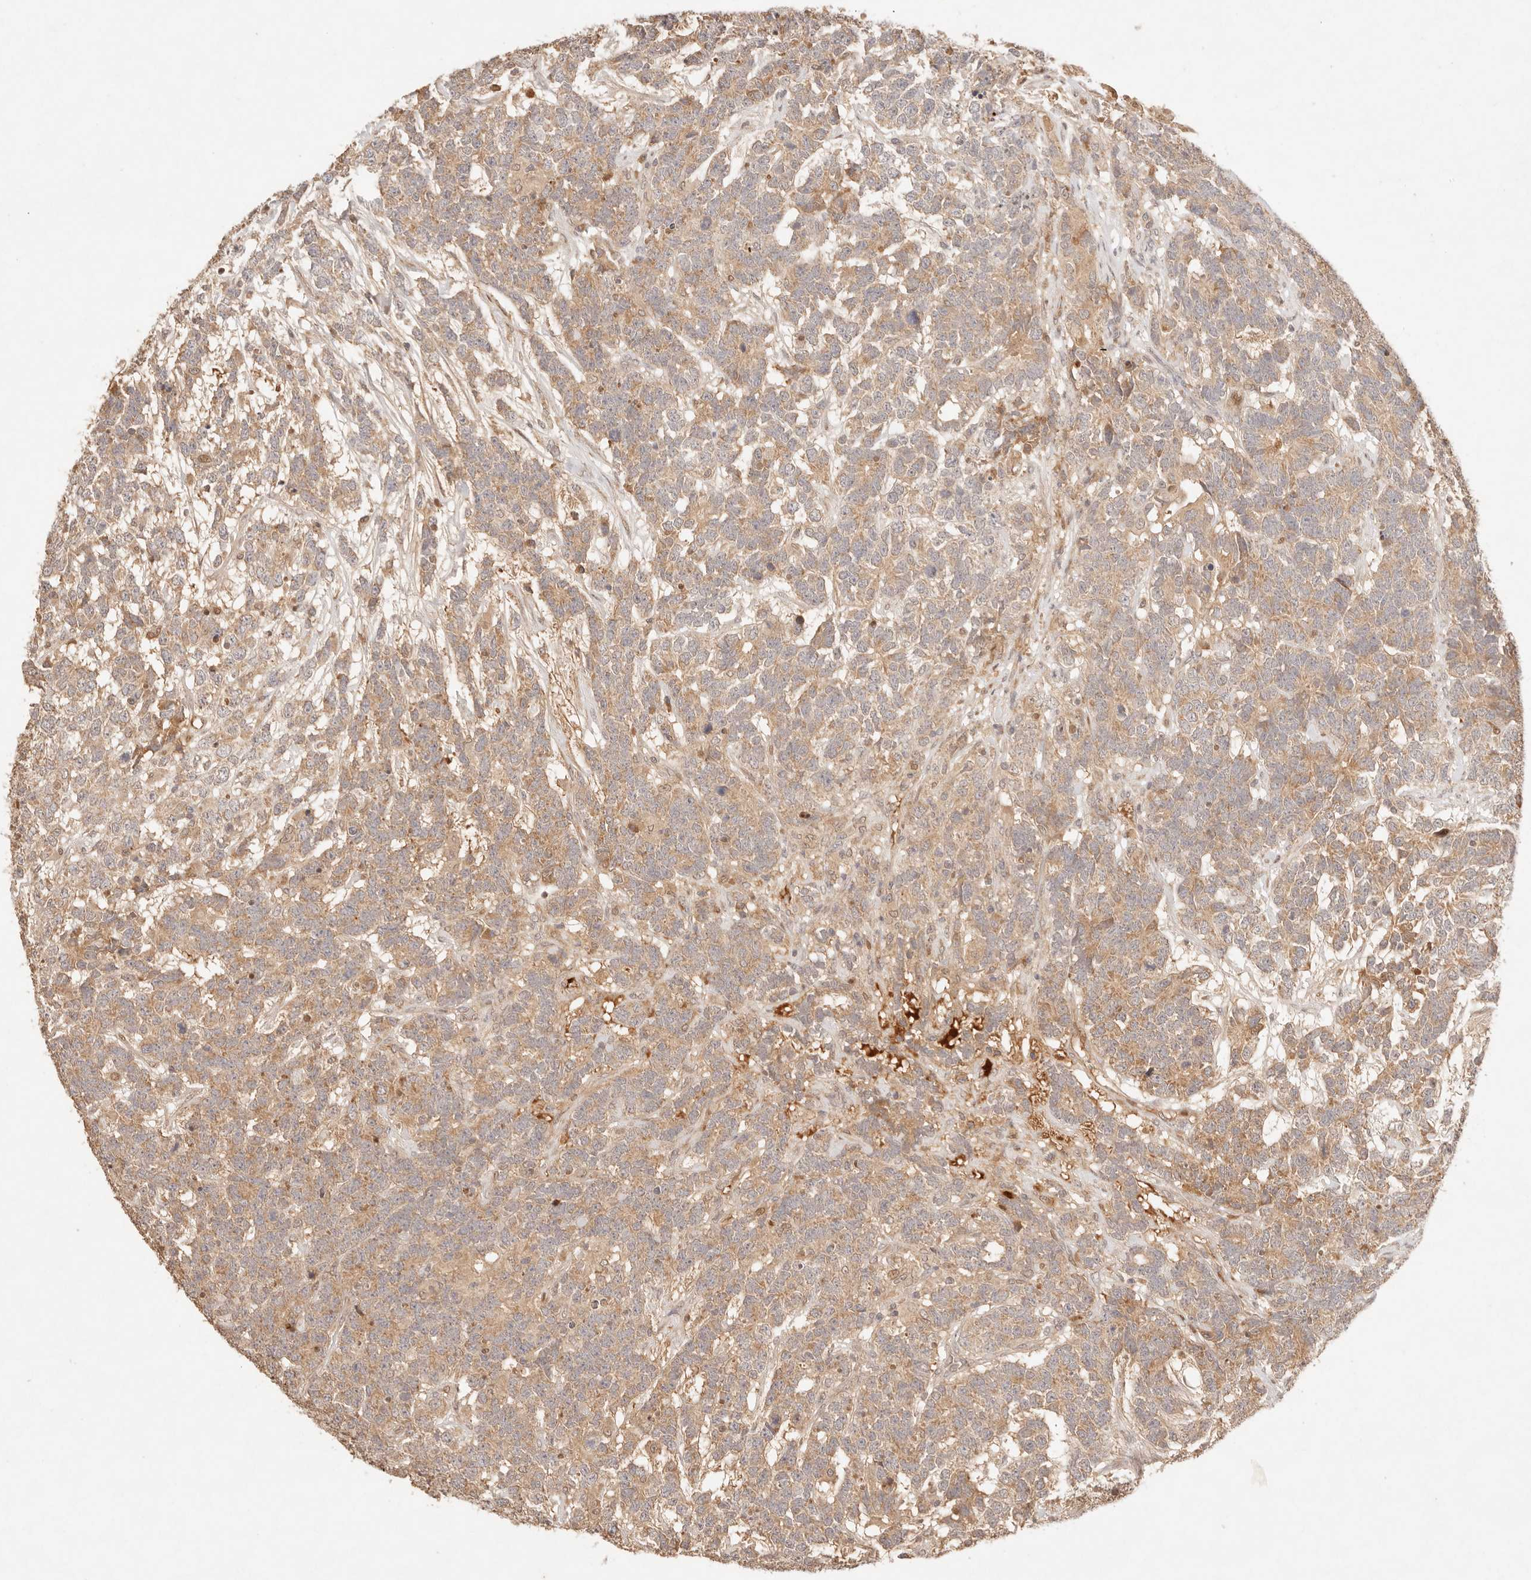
{"staining": {"intensity": "moderate", "quantity": ">75%", "location": "cytoplasmic/membranous"}, "tissue": "testis cancer", "cell_type": "Tumor cells", "image_type": "cancer", "snomed": [{"axis": "morphology", "description": "Carcinoma, Embryonal, NOS"}, {"axis": "topography", "description": "Testis"}], "caption": "Human testis cancer stained with a protein marker demonstrates moderate staining in tumor cells.", "gene": "PHLDA3", "patient": {"sex": "male", "age": 26}}